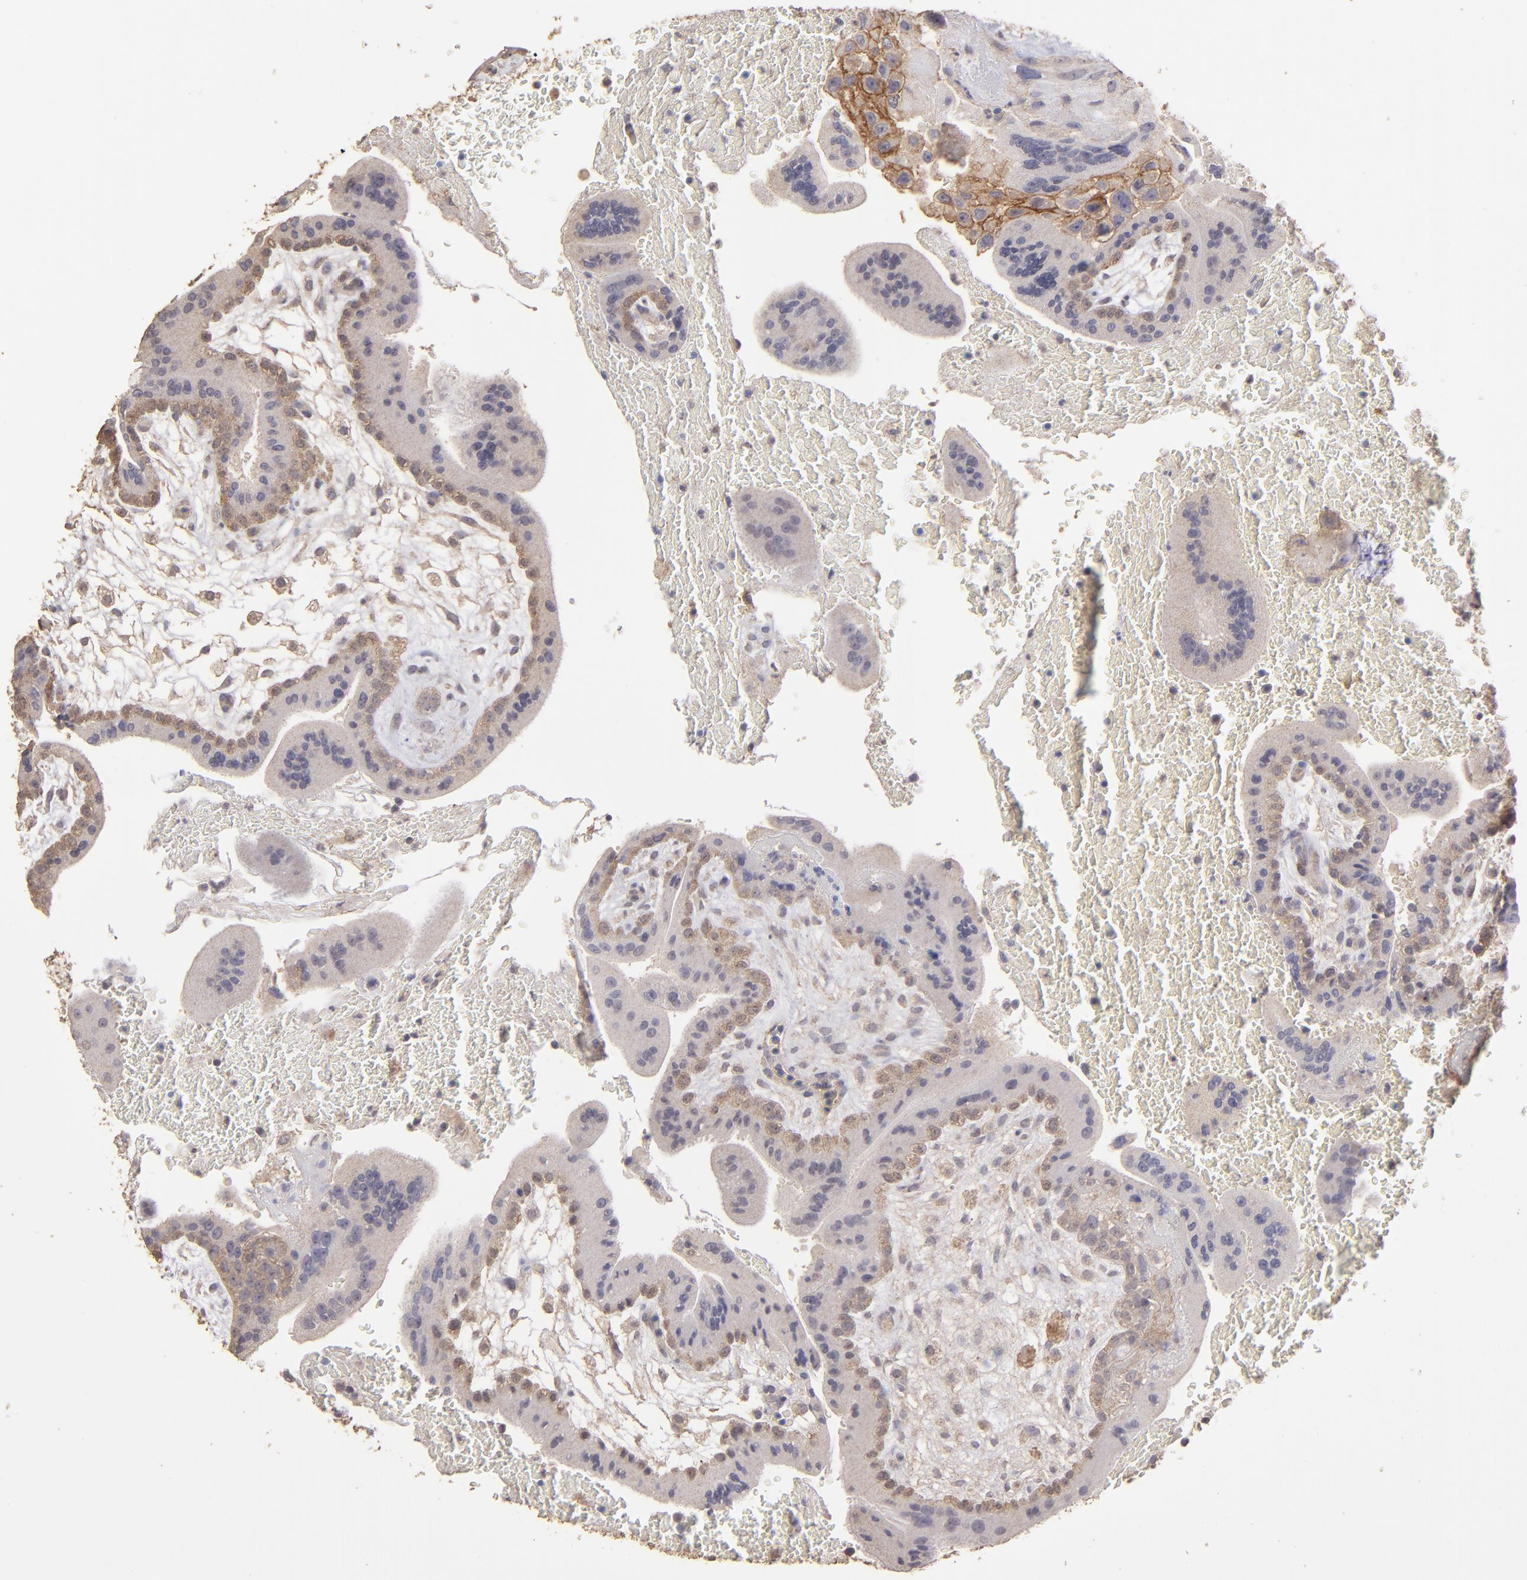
{"staining": {"intensity": "moderate", "quantity": ">75%", "location": "cytoplasmic/membranous"}, "tissue": "placenta", "cell_type": "Decidual cells", "image_type": "normal", "snomed": [{"axis": "morphology", "description": "Normal tissue, NOS"}, {"axis": "topography", "description": "Placenta"}], "caption": "IHC (DAB (3,3'-diaminobenzidine)) staining of benign placenta demonstrates moderate cytoplasmic/membranous protein positivity in approximately >75% of decidual cells. Nuclei are stained in blue.", "gene": "FAT1", "patient": {"sex": "female", "age": 35}}